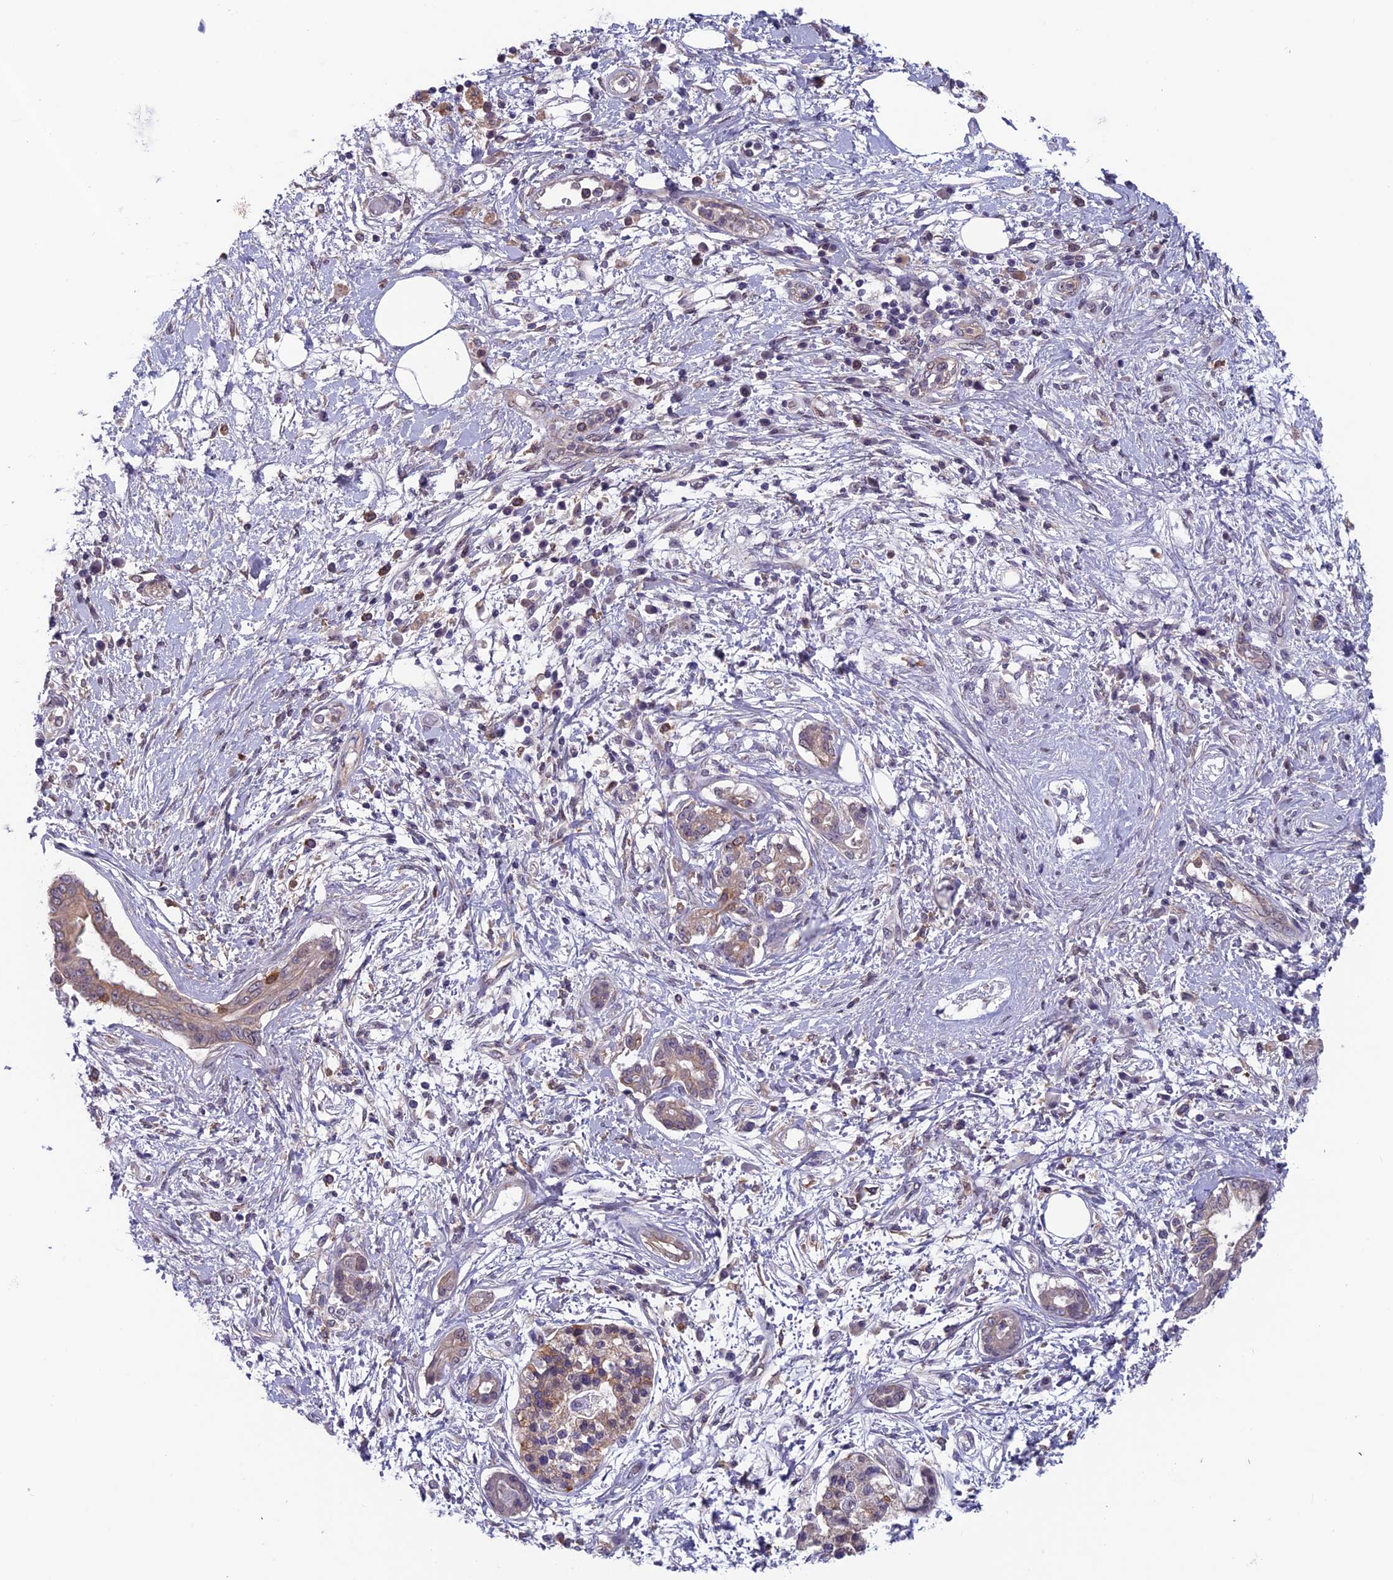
{"staining": {"intensity": "weak", "quantity": ">75%", "location": "cytoplasmic/membranous"}, "tissue": "pancreatic cancer", "cell_type": "Tumor cells", "image_type": "cancer", "snomed": [{"axis": "morphology", "description": "Adenocarcinoma, NOS"}, {"axis": "topography", "description": "Pancreas"}], "caption": "Pancreatic adenocarcinoma stained for a protein displays weak cytoplasmic/membranous positivity in tumor cells.", "gene": "MAST2", "patient": {"sex": "female", "age": 56}}